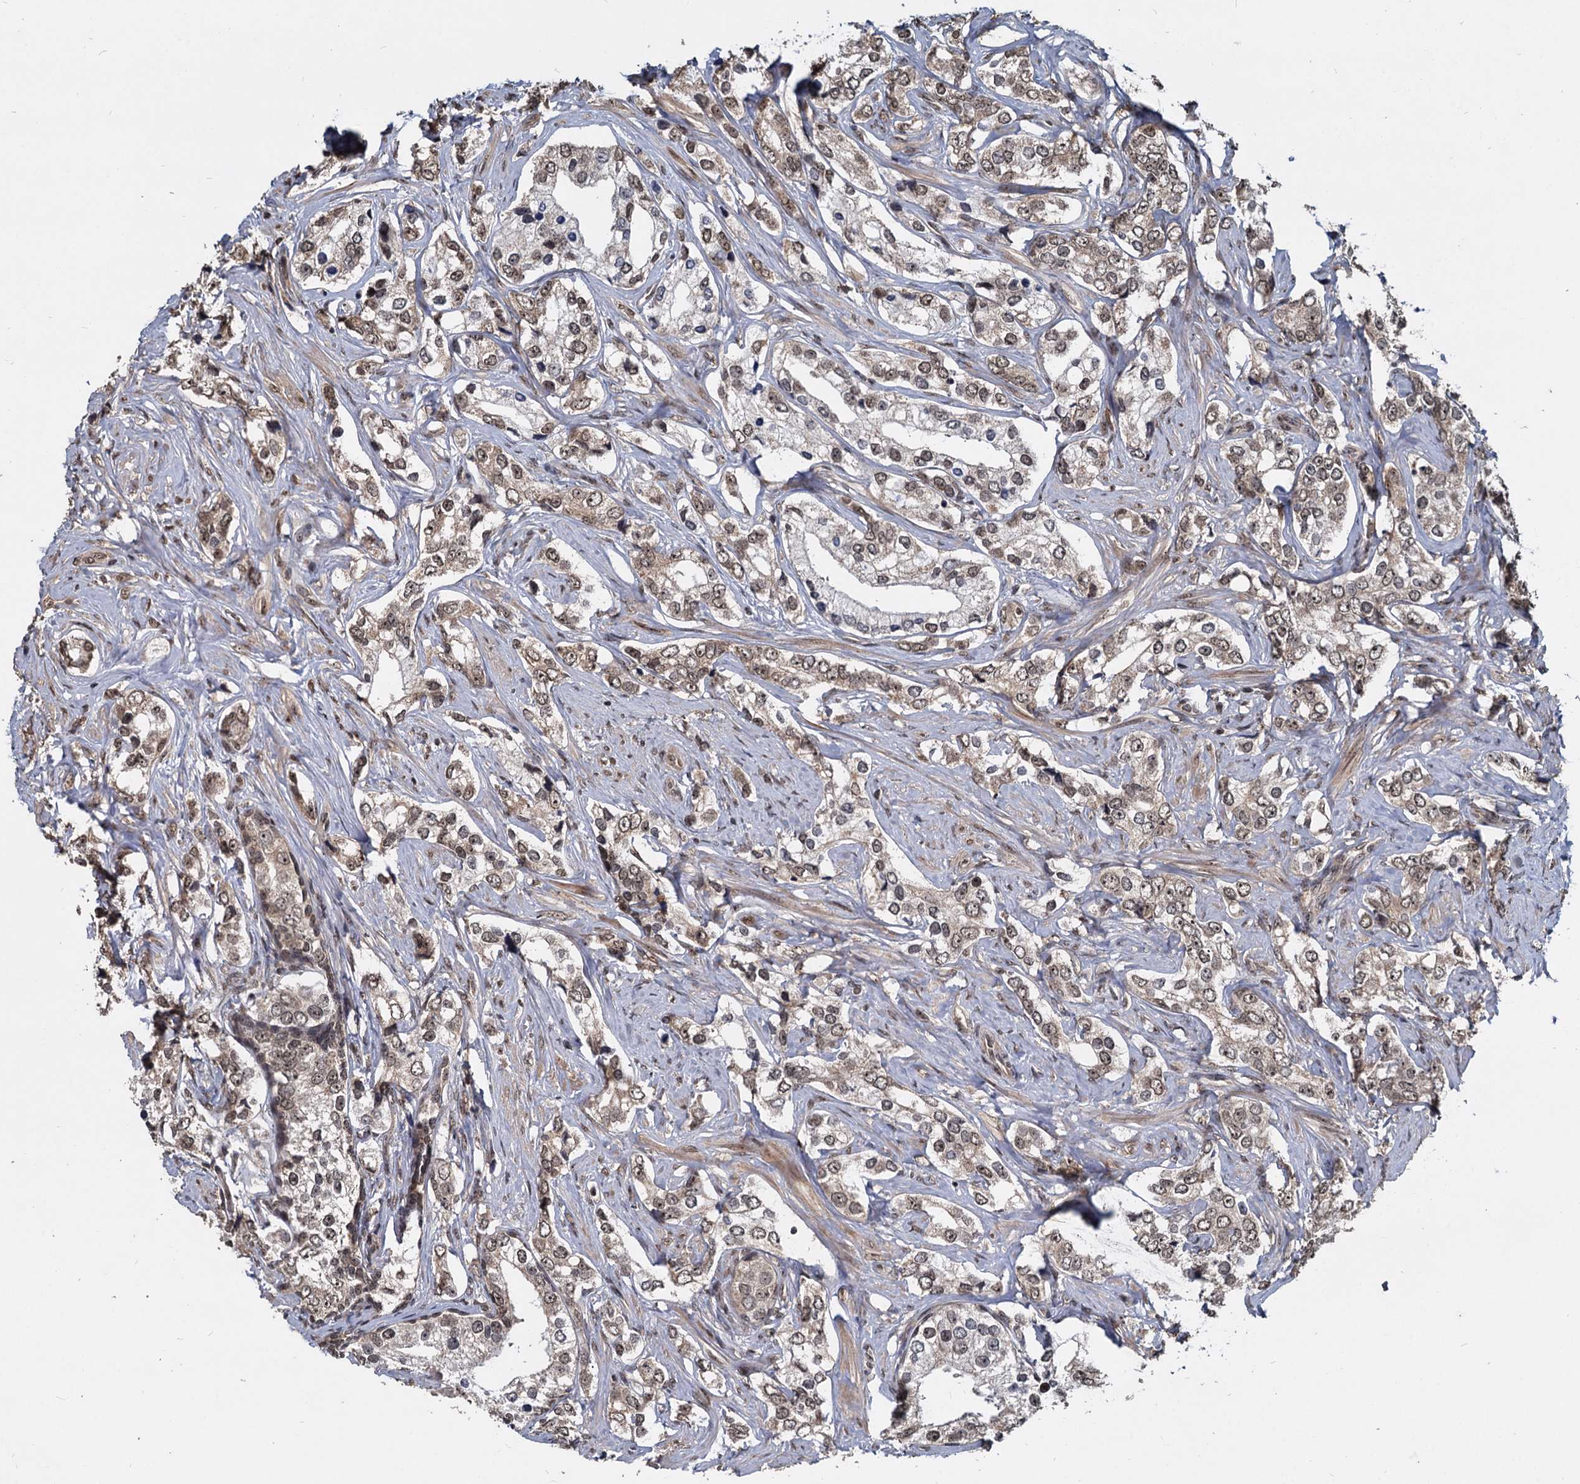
{"staining": {"intensity": "weak", "quantity": ">75%", "location": "nuclear"}, "tissue": "prostate cancer", "cell_type": "Tumor cells", "image_type": "cancer", "snomed": [{"axis": "morphology", "description": "Adenocarcinoma, High grade"}, {"axis": "topography", "description": "Prostate"}], "caption": "The photomicrograph demonstrates immunohistochemical staining of adenocarcinoma (high-grade) (prostate). There is weak nuclear expression is identified in approximately >75% of tumor cells. Nuclei are stained in blue.", "gene": "FAM216B", "patient": {"sex": "male", "age": 66}}